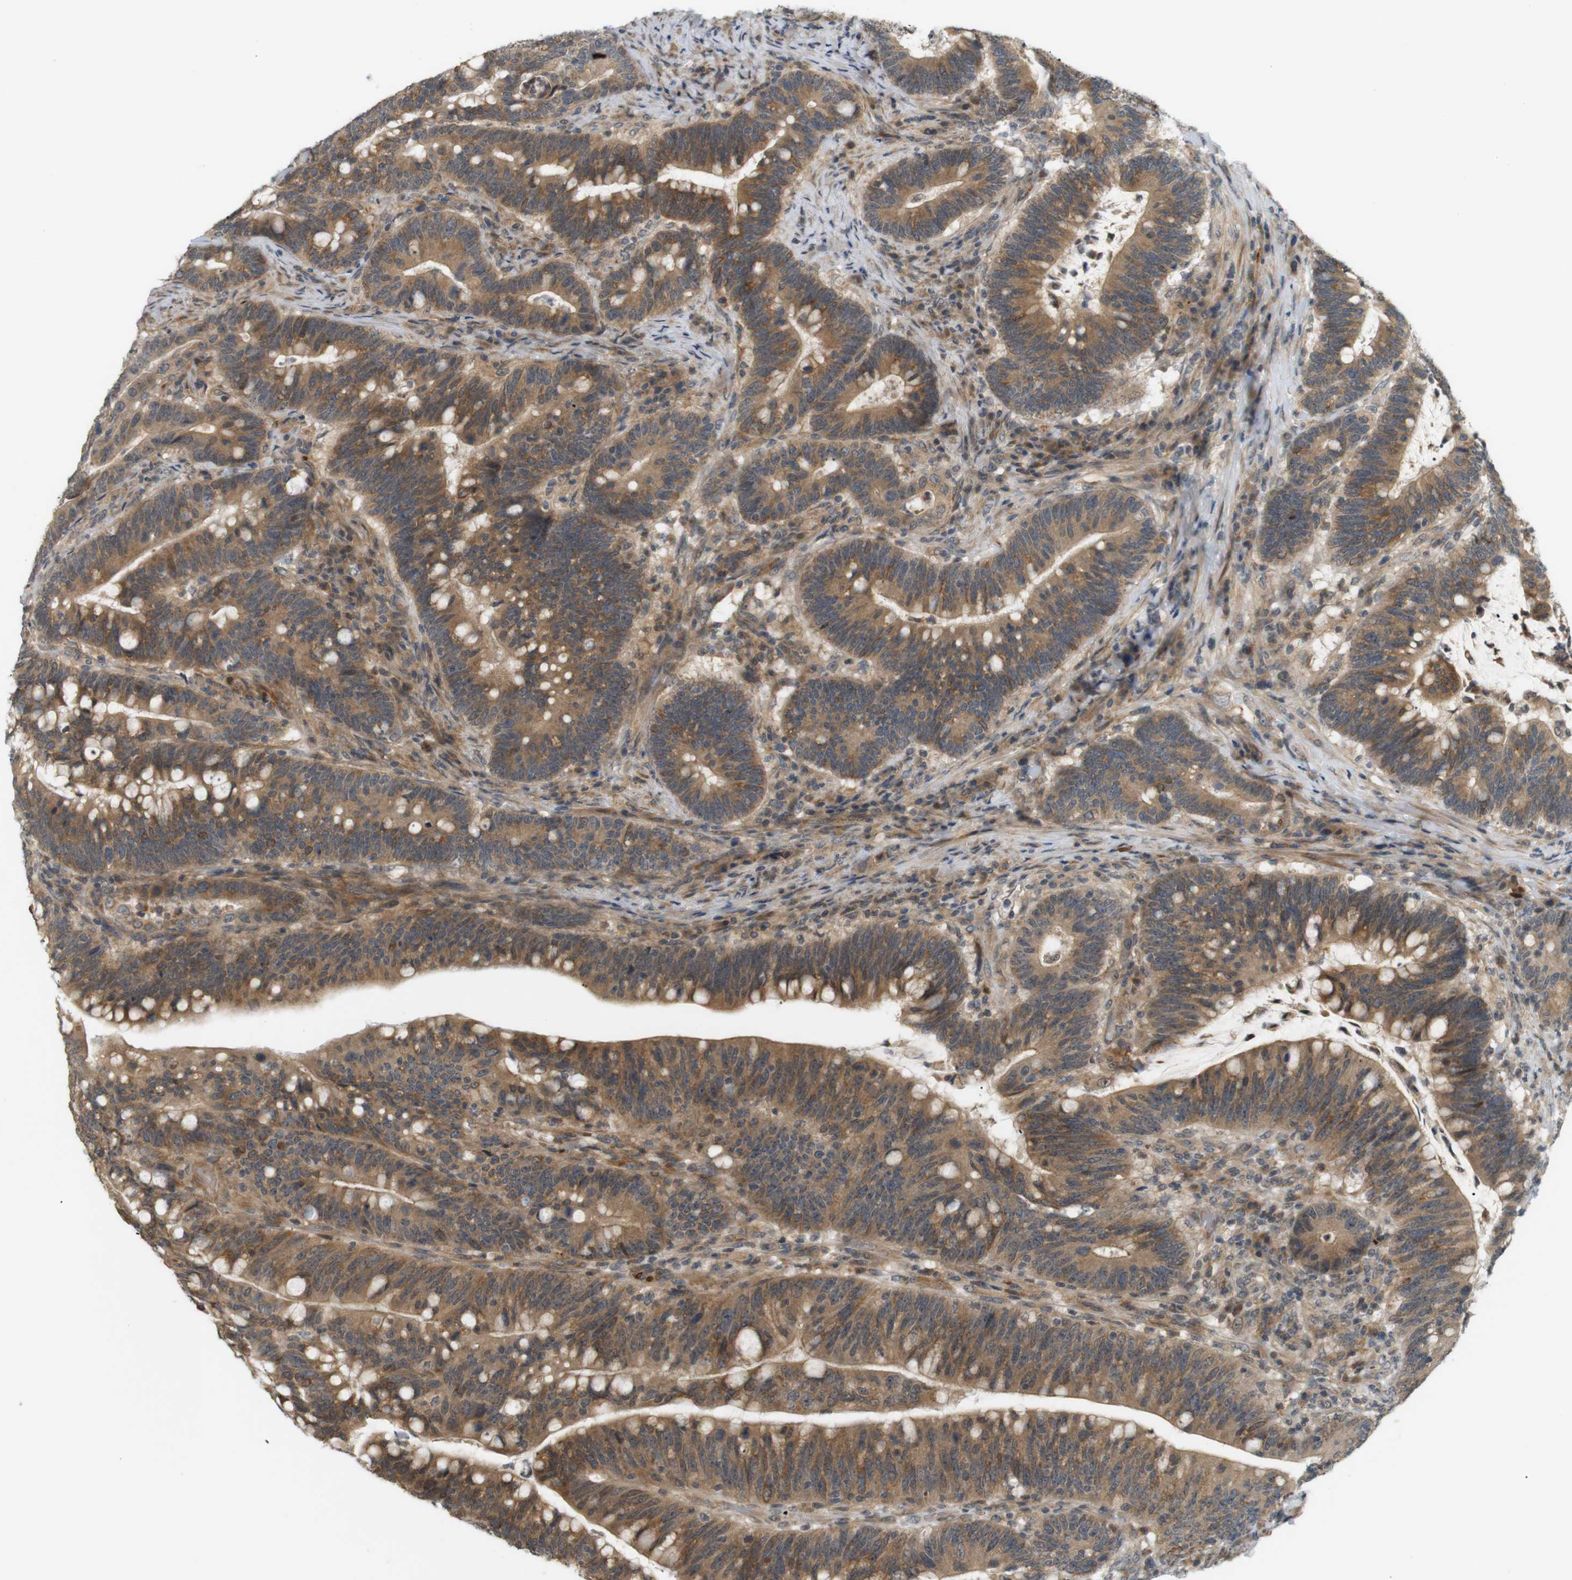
{"staining": {"intensity": "moderate", "quantity": ">75%", "location": "cytoplasmic/membranous"}, "tissue": "colorectal cancer", "cell_type": "Tumor cells", "image_type": "cancer", "snomed": [{"axis": "morphology", "description": "Normal tissue, NOS"}, {"axis": "morphology", "description": "Adenocarcinoma, NOS"}, {"axis": "topography", "description": "Colon"}], "caption": "Immunohistochemical staining of human adenocarcinoma (colorectal) shows medium levels of moderate cytoplasmic/membranous staining in about >75% of tumor cells.", "gene": "SOCS6", "patient": {"sex": "female", "age": 66}}